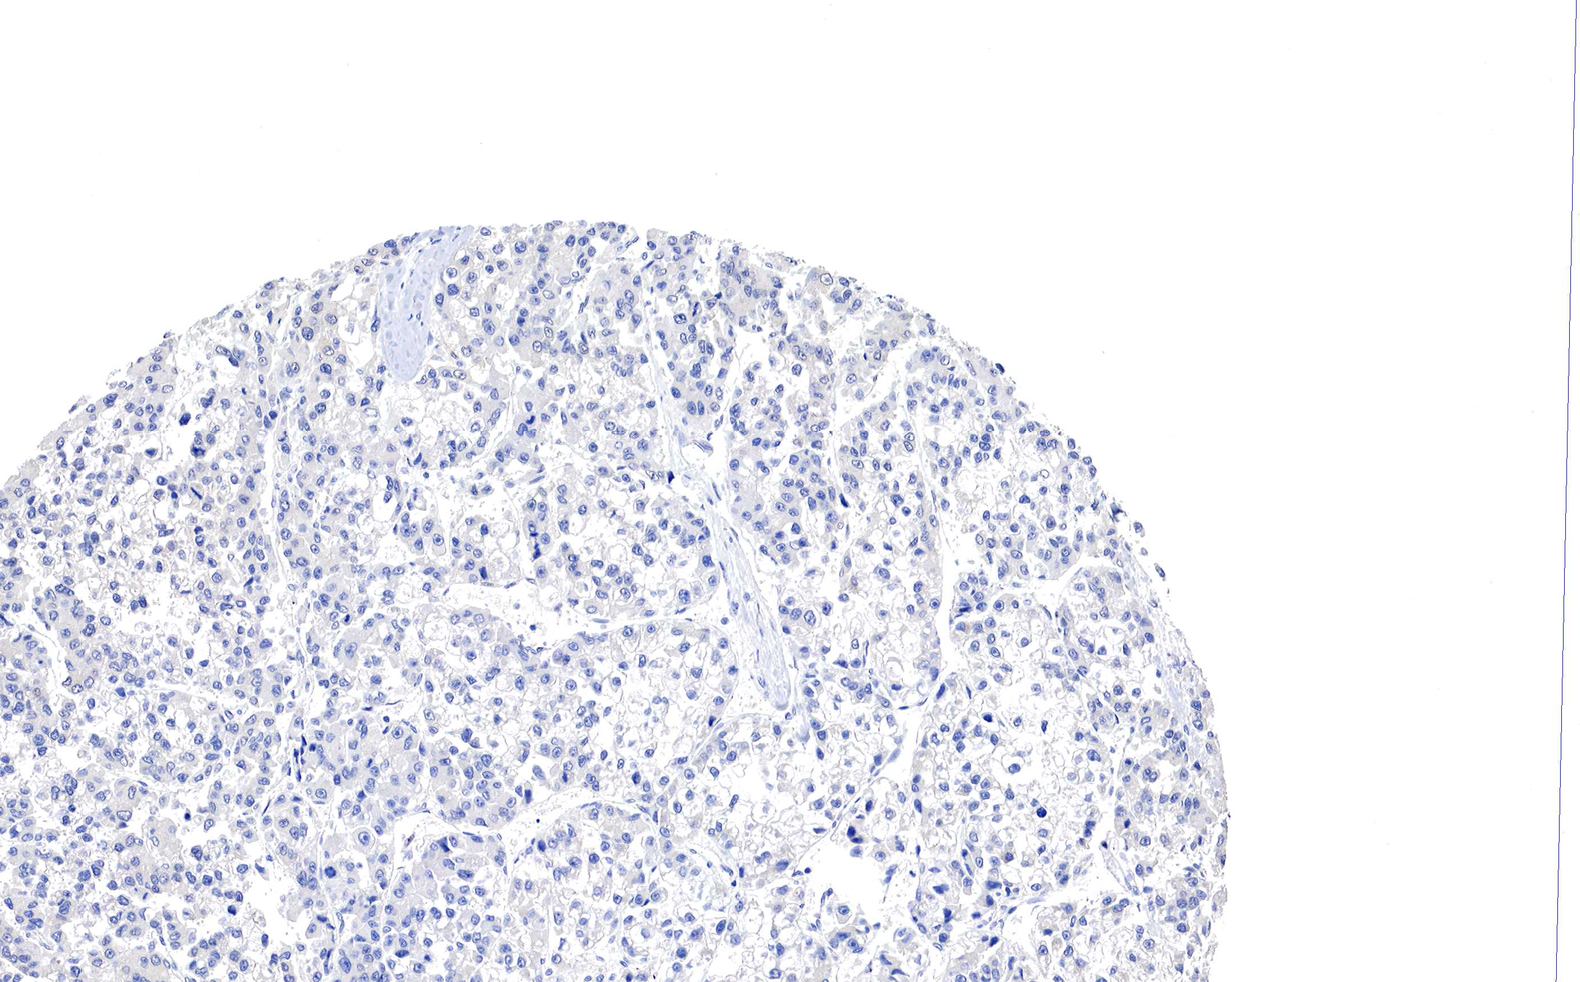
{"staining": {"intensity": "negative", "quantity": "none", "location": "none"}, "tissue": "liver cancer", "cell_type": "Tumor cells", "image_type": "cancer", "snomed": [{"axis": "morphology", "description": "Carcinoma, Hepatocellular, NOS"}, {"axis": "topography", "description": "Liver"}], "caption": "IHC photomicrograph of neoplastic tissue: hepatocellular carcinoma (liver) stained with DAB (3,3'-diaminobenzidine) exhibits no significant protein staining in tumor cells.", "gene": "PABIR2", "patient": {"sex": "female", "age": 66}}